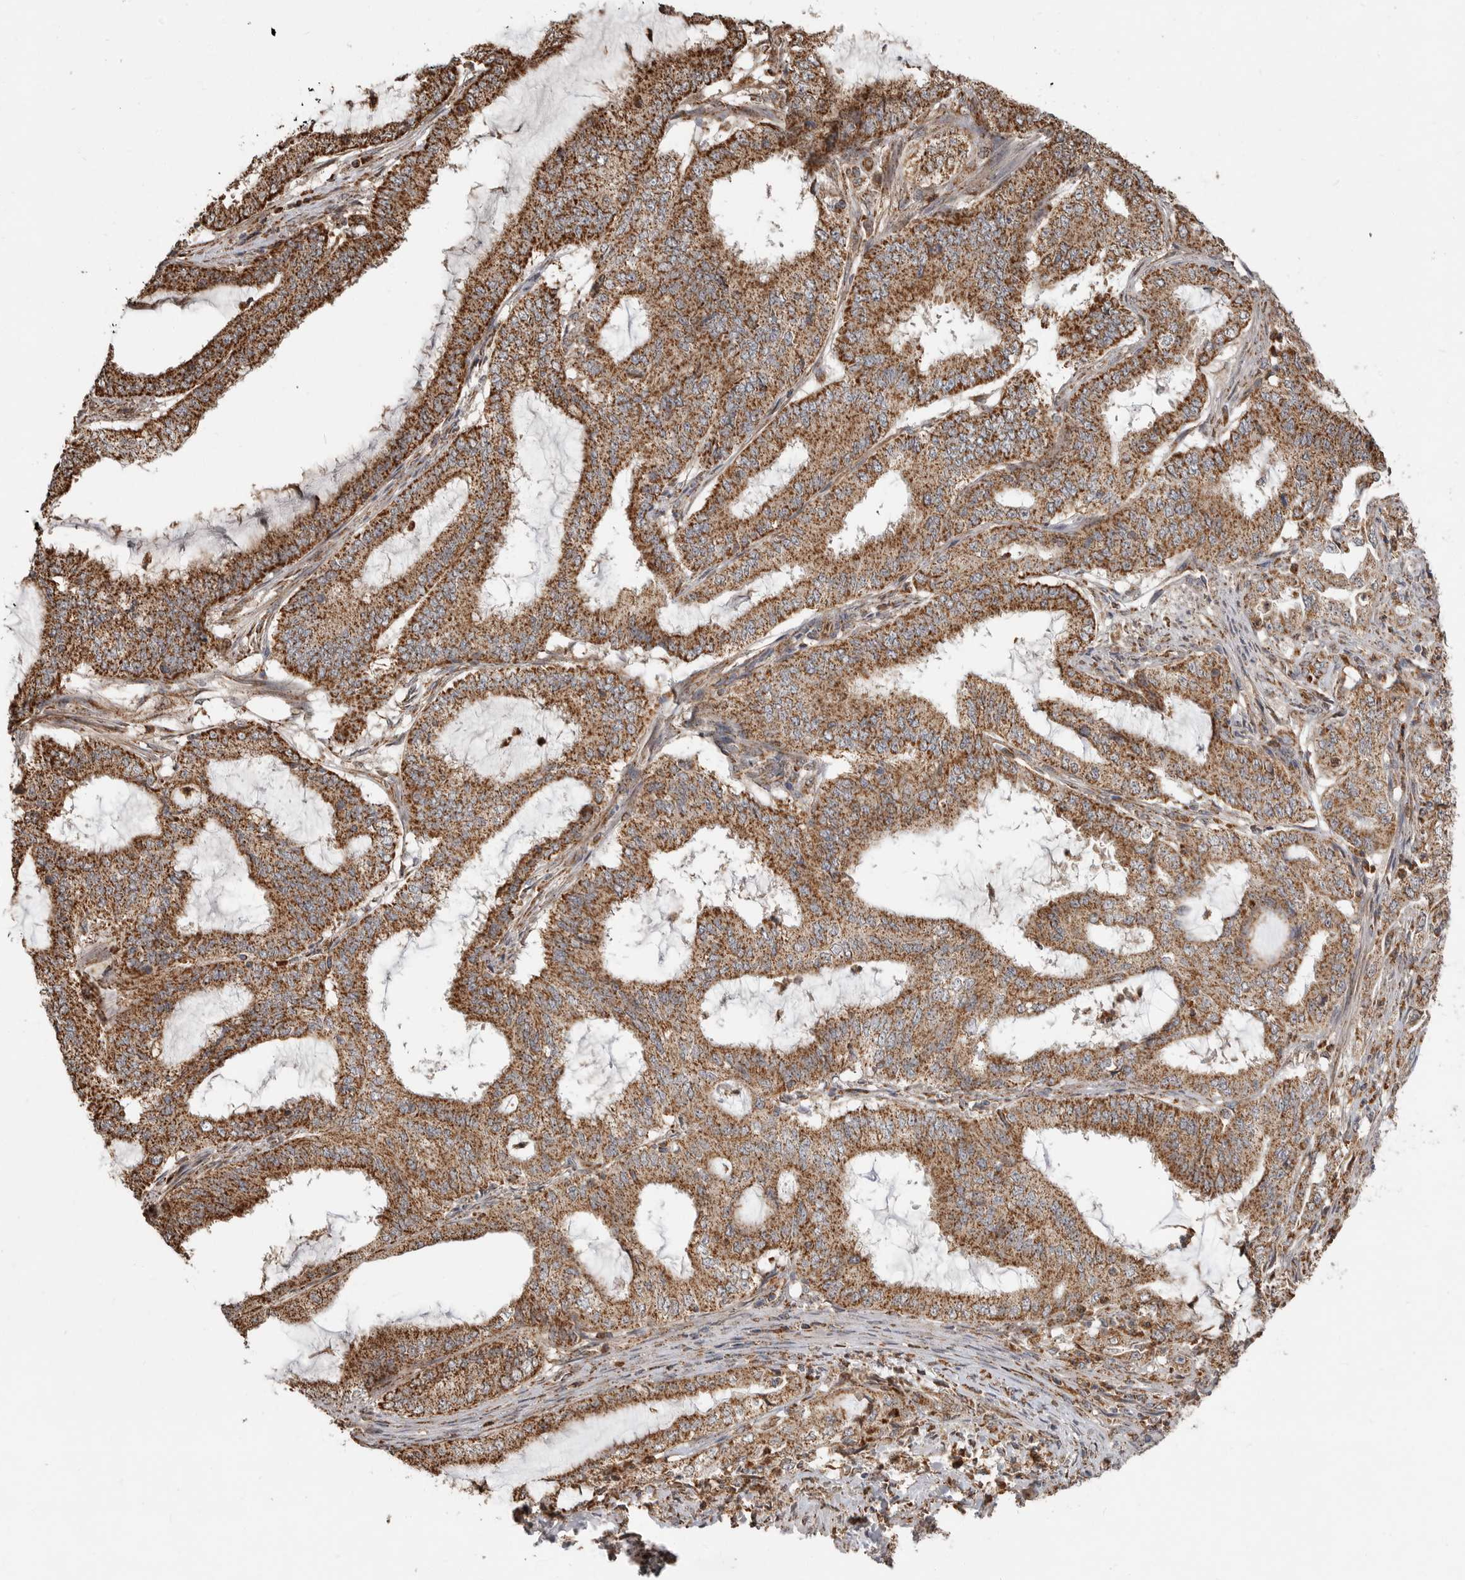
{"staining": {"intensity": "moderate", "quantity": ">75%", "location": "cytoplasmic/membranous"}, "tissue": "endometrial cancer", "cell_type": "Tumor cells", "image_type": "cancer", "snomed": [{"axis": "morphology", "description": "Adenocarcinoma, NOS"}, {"axis": "topography", "description": "Endometrium"}], "caption": "A photomicrograph showing moderate cytoplasmic/membranous expression in approximately >75% of tumor cells in endometrial adenocarcinoma, as visualized by brown immunohistochemical staining.", "gene": "GCNT2", "patient": {"sex": "female", "age": 51}}